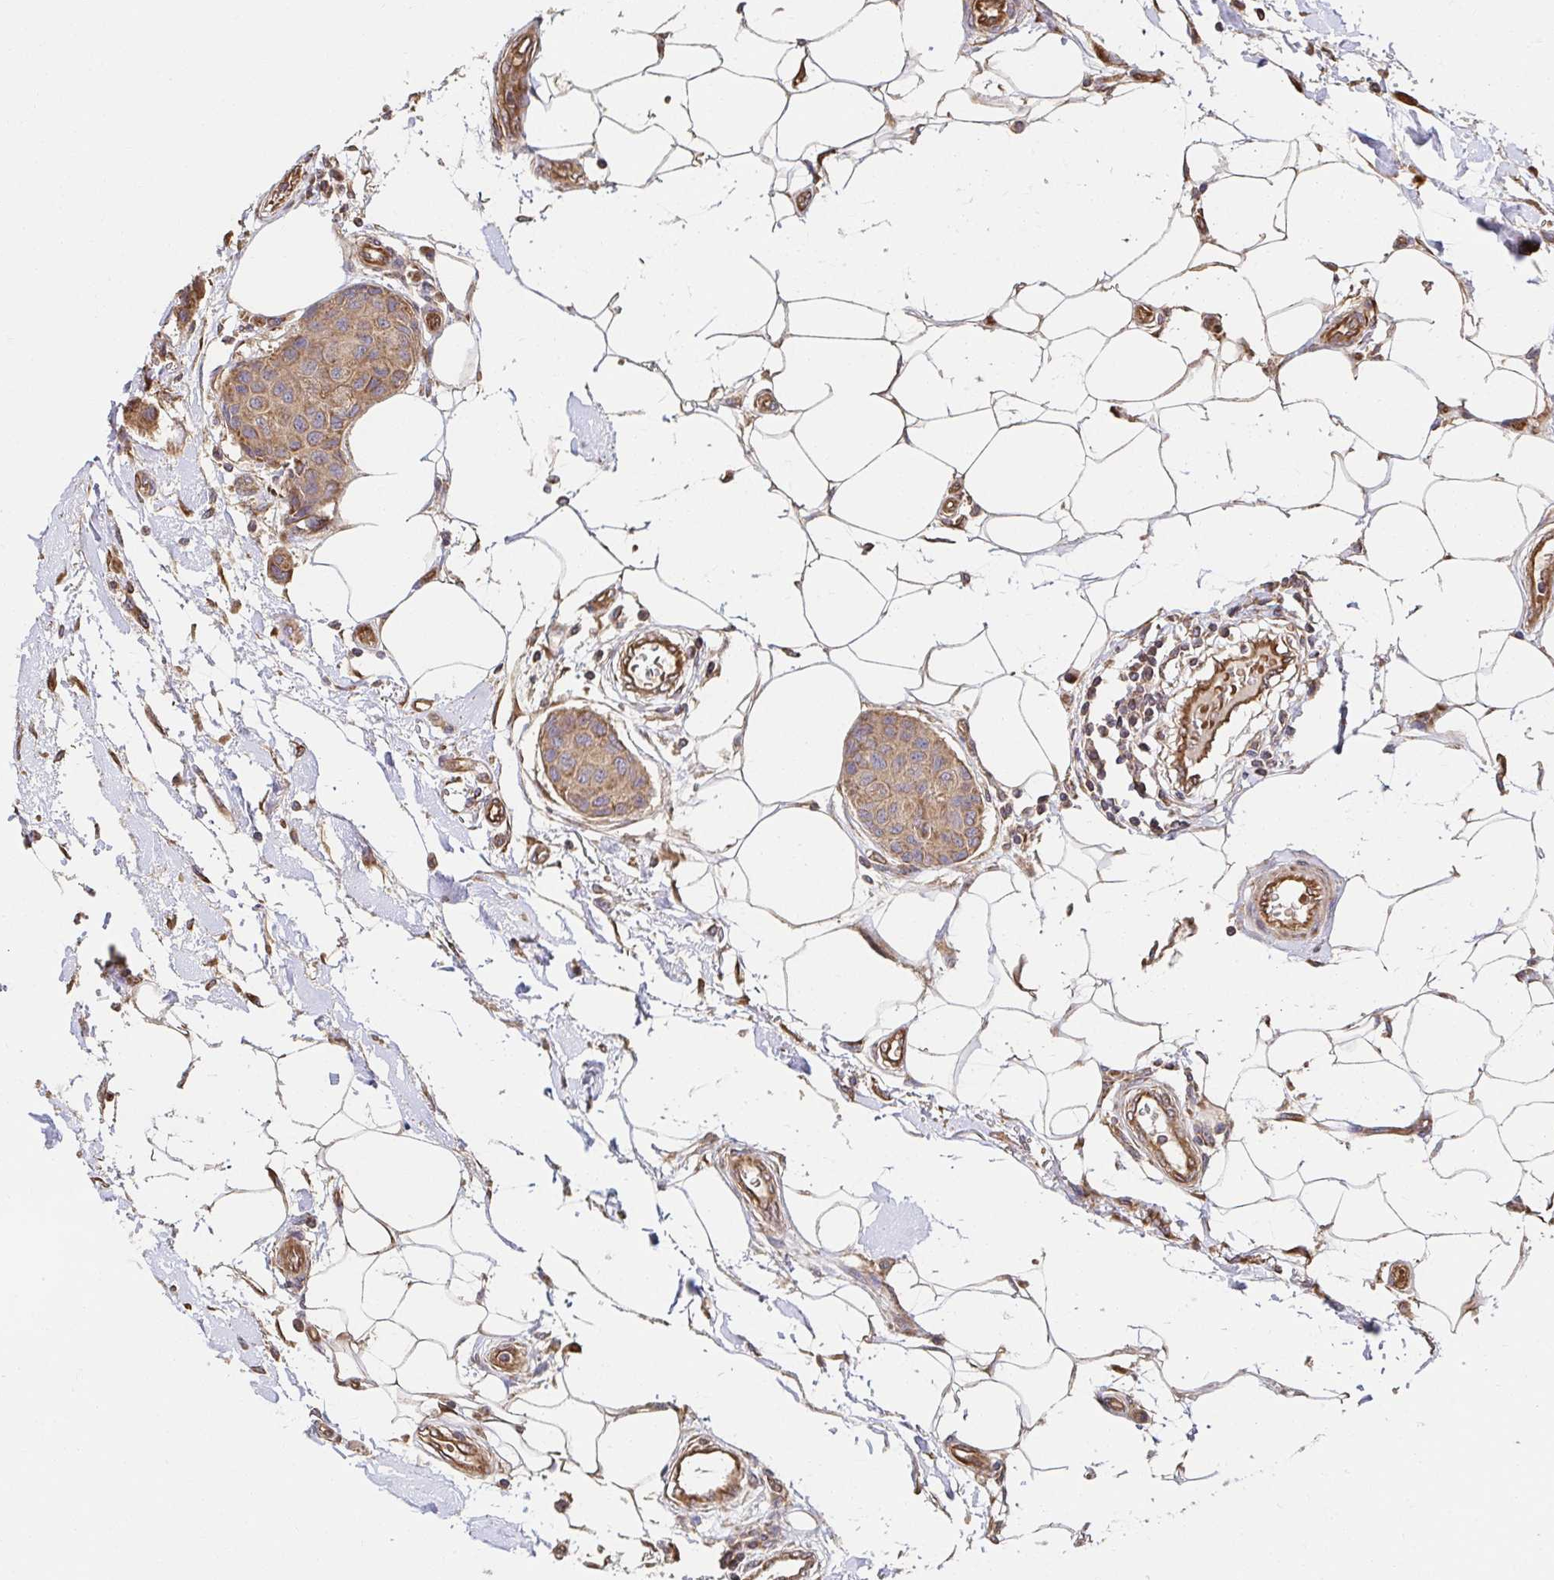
{"staining": {"intensity": "moderate", "quantity": ">75%", "location": "cytoplasmic/membranous"}, "tissue": "breast cancer", "cell_type": "Tumor cells", "image_type": "cancer", "snomed": [{"axis": "morphology", "description": "Duct carcinoma"}, {"axis": "topography", "description": "Breast"}, {"axis": "topography", "description": "Lymph node"}], "caption": "Immunohistochemistry (IHC) image of human breast intraductal carcinoma stained for a protein (brown), which shows medium levels of moderate cytoplasmic/membranous staining in about >75% of tumor cells.", "gene": "APBB1", "patient": {"sex": "female", "age": 80}}